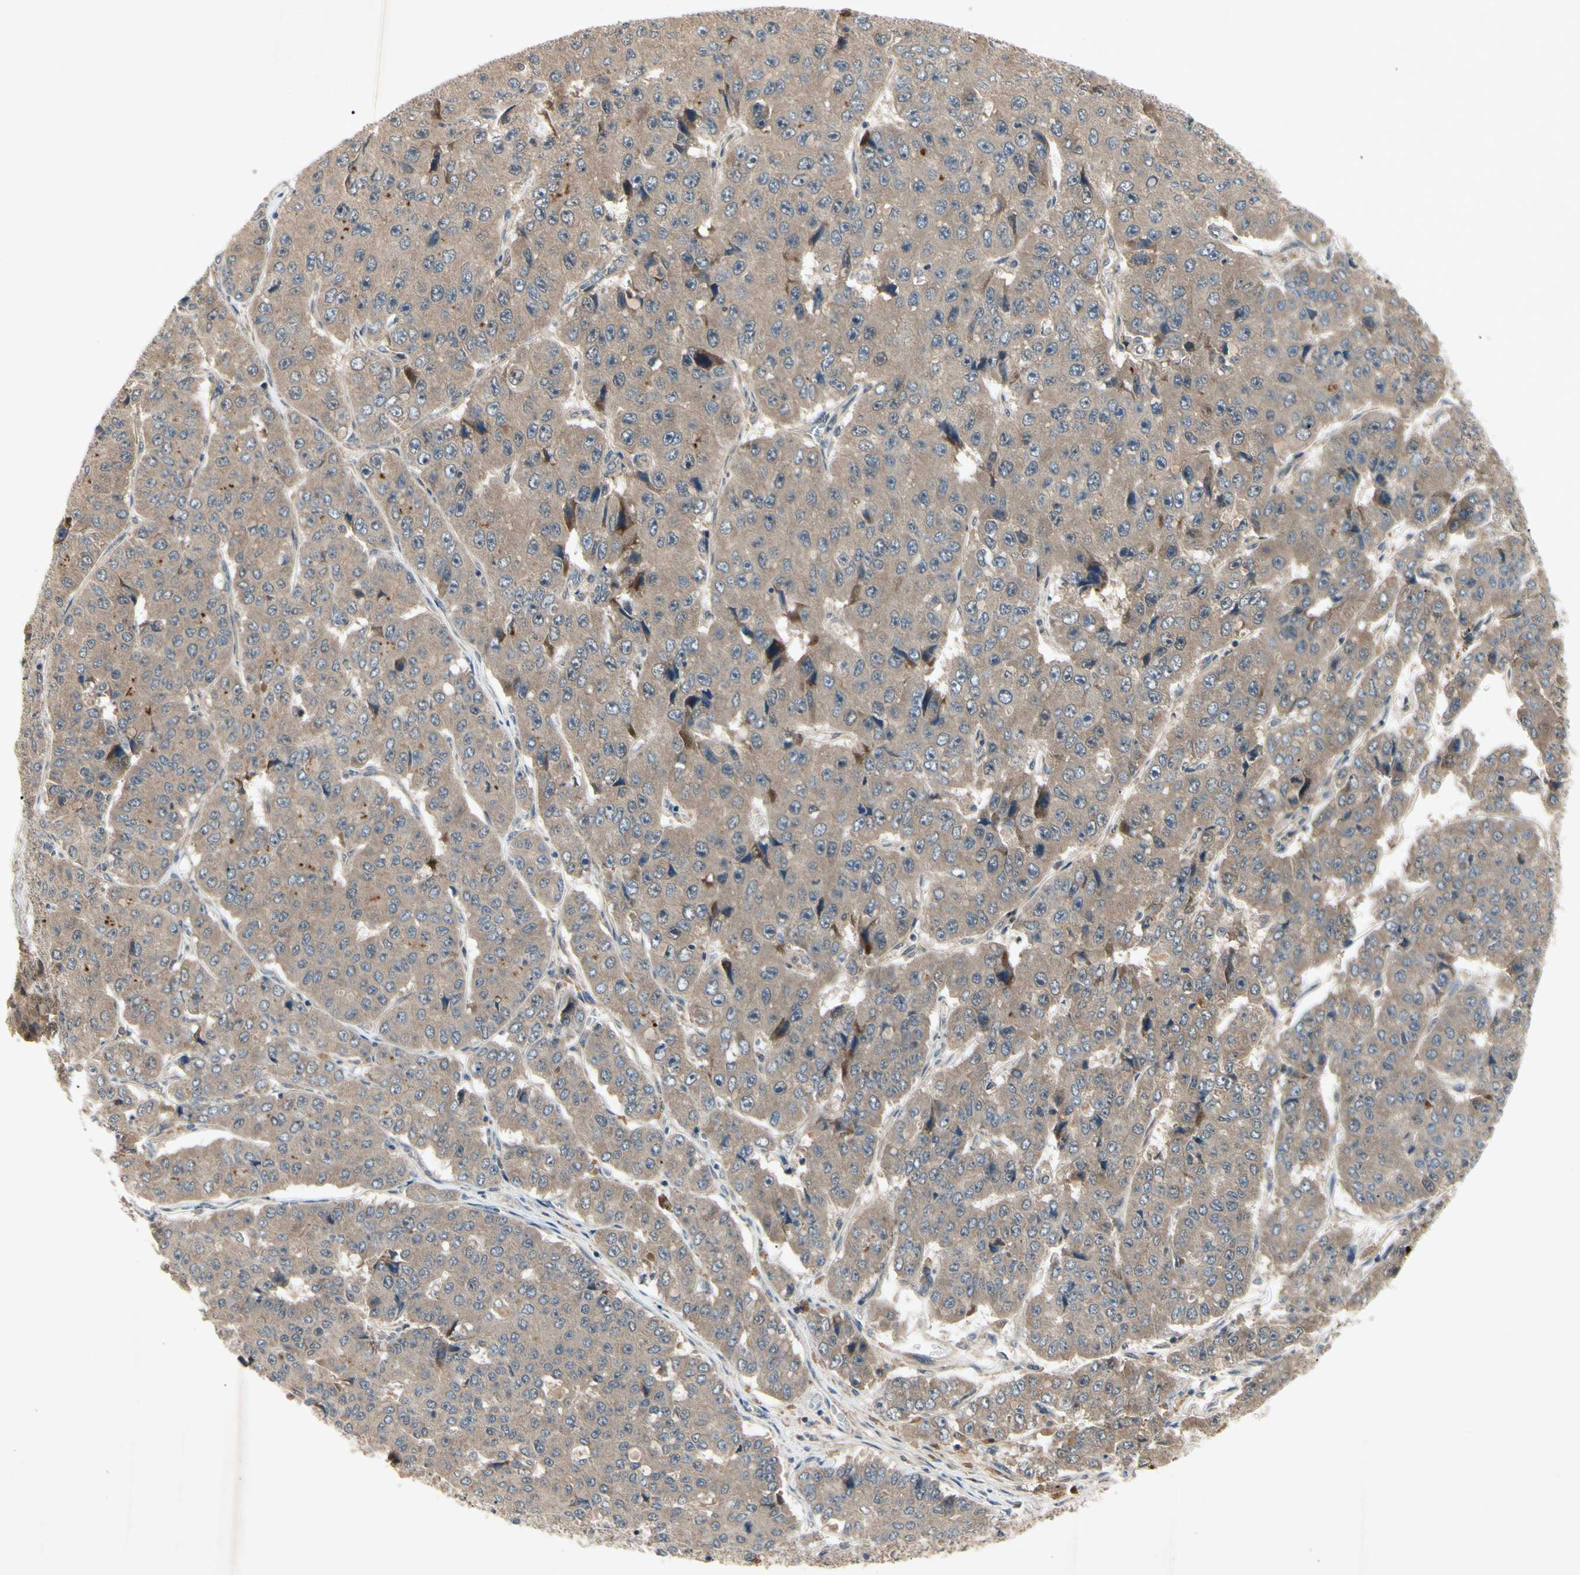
{"staining": {"intensity": "moderate", "quantity": ">75%", "location": "cytoplasmic/membranous"}, "tissue": "pancreatic cancer", "cell_type": "Tumor cells", "image_type": "cancer", "snomed": [{"axis": "morphology", "description": "Adenocarcinoma, NOS"}, {"axis": "topography", "description": "Pancreas"}], "caption": "Immunohistochemistry (DAB (3,3'-diaminobenzidine)) staining of pancreatic cancer (adenocarcinoma) demonstrates moderate cytoplasmic/membranous protein staining in about >75% of tumor cells. Using DAB (3,3'-diaminobenzidine) (brown) and hematoxylin (blue) stains, captured at high magnification using brightfield microscopy.", "gene": "RNF14", "patient": {"sex": "male", "age": 50}}